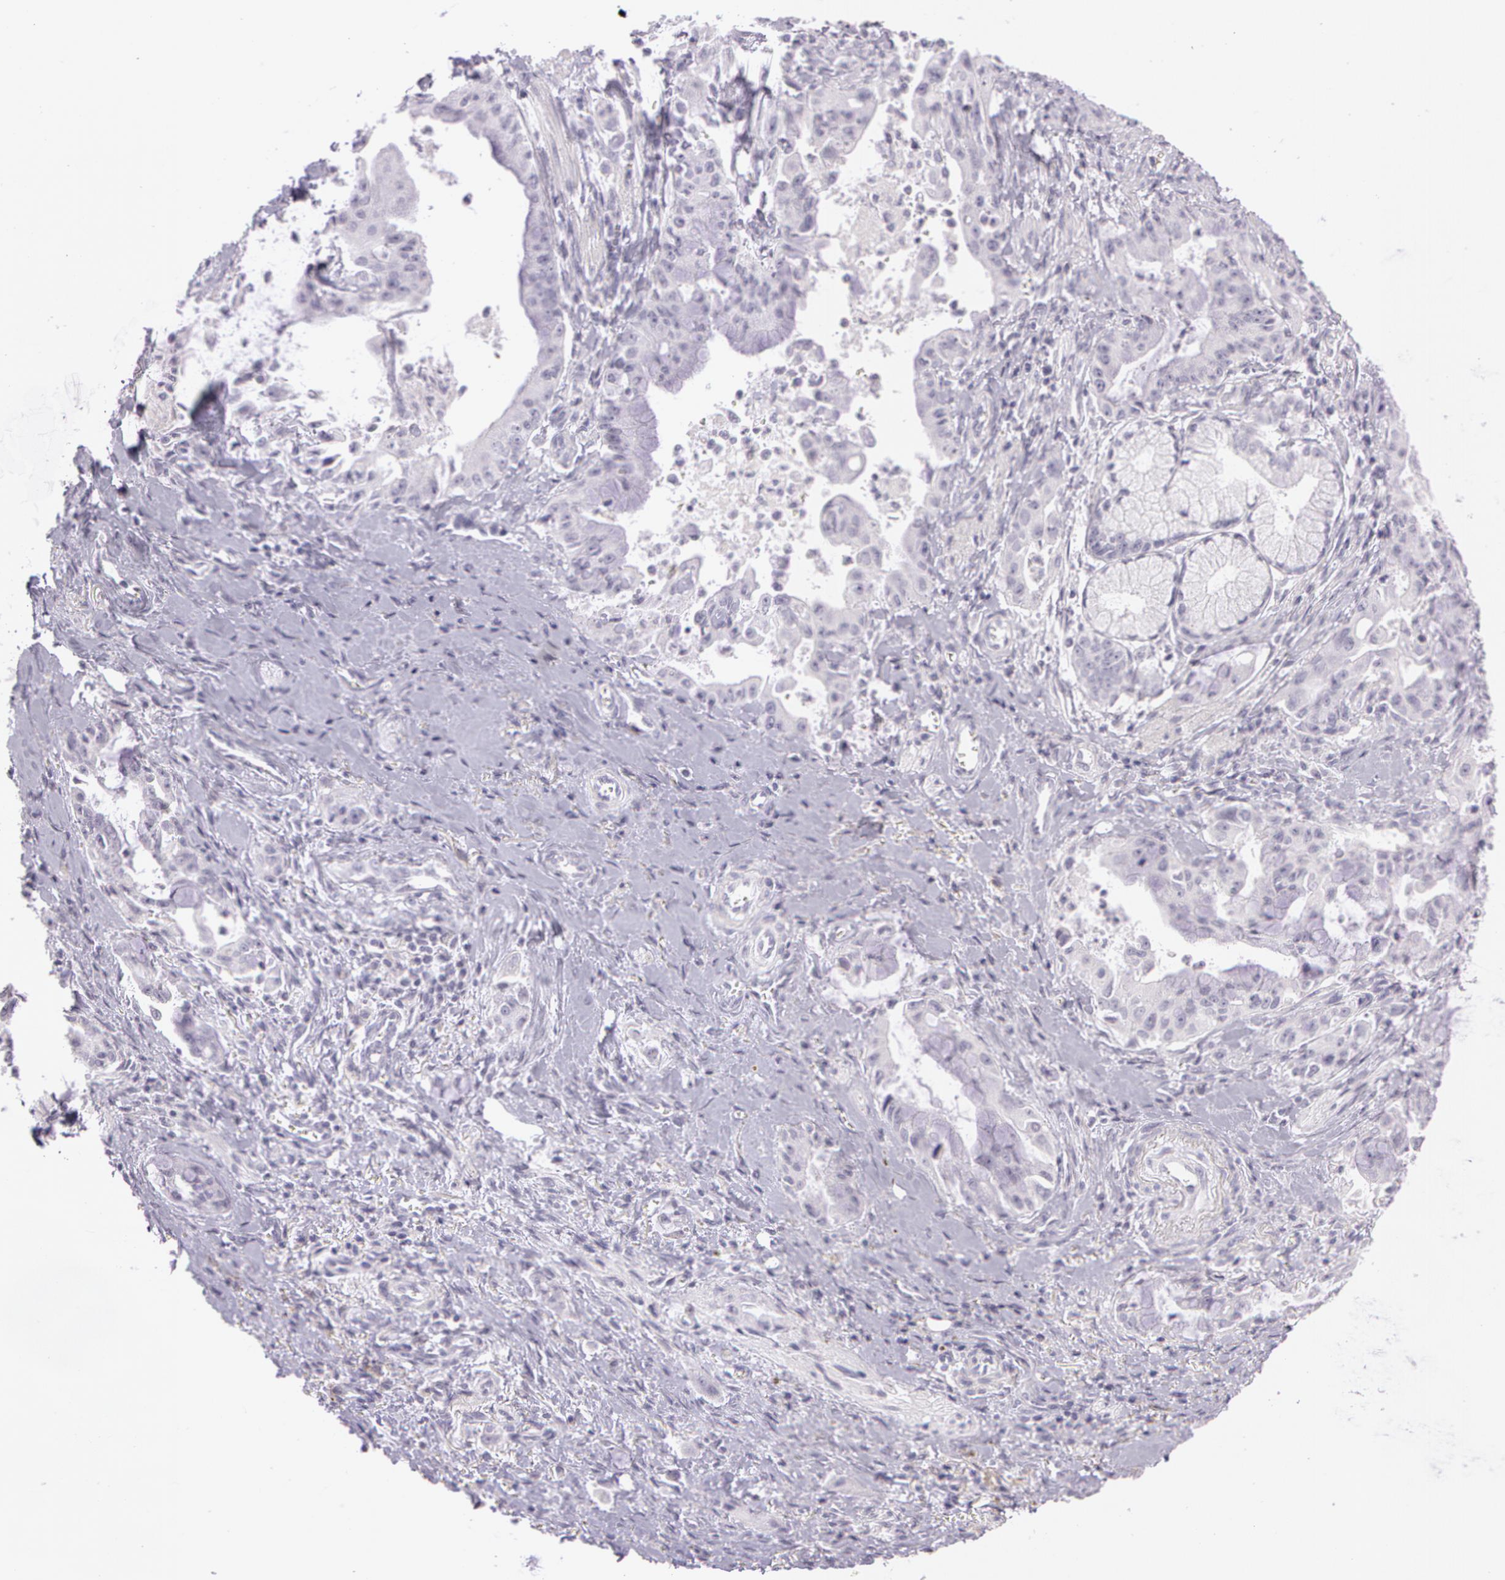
{"staining": {"intensity": "negative", "quantity": "none", "location": "none"}, "tissue": "pancreatic cancer", "cell_type": "Tumor cells", "image_type": "cancer", "snomed": [{"axis": "morphology", "description": "Adenocarcinoma, NOS"}, {"axis": "topography", "description": "Pancreas"}], "caption": "A photomicrograph of adenocarcinoma (pancreatic) stained for a protein shows no brown staining in tumor cells.", "gene": "OTC", "patient": {"sex": "male", "age": 59}}